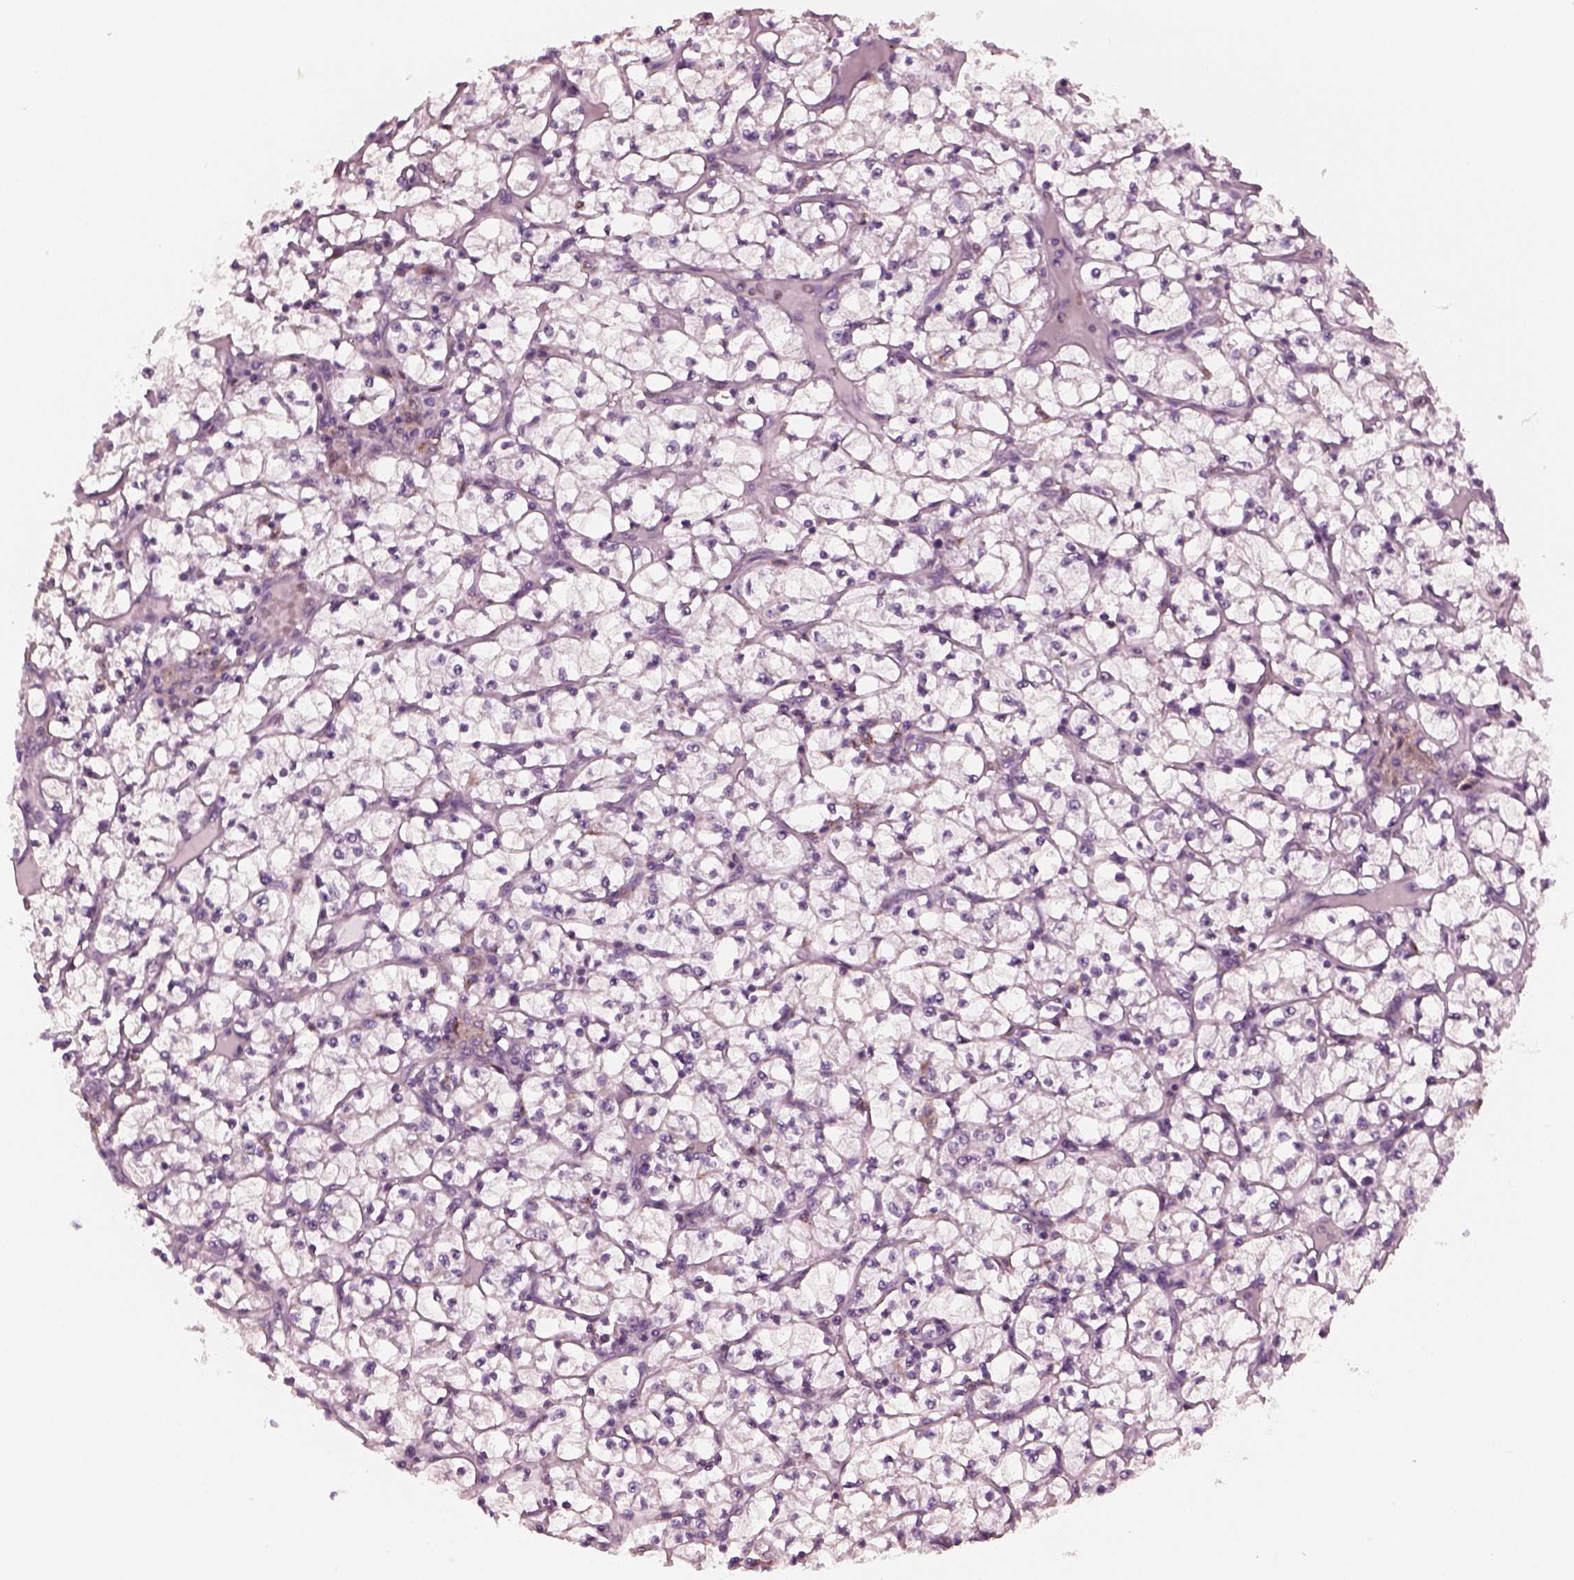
{"staining": {"intensity": "negative", "quantity": "none", "location": "none"}, "tissue": "renal cancer", "cell_type": "Tumor cells", "image_type": "cancer", "snomed": [{"axis": "morphology", "description": "Adenocarcinoma, NOS"}, {"axis": "topography", "description": "Kidney"}], "caption": "DAB (3,3'-diaminobenzidine) immunohistochemical staining of renal cancer exhibits no significant staining in tumor cells.", "gene": "SLAMF8", "patient": {"sex": "female", "age": 64}}